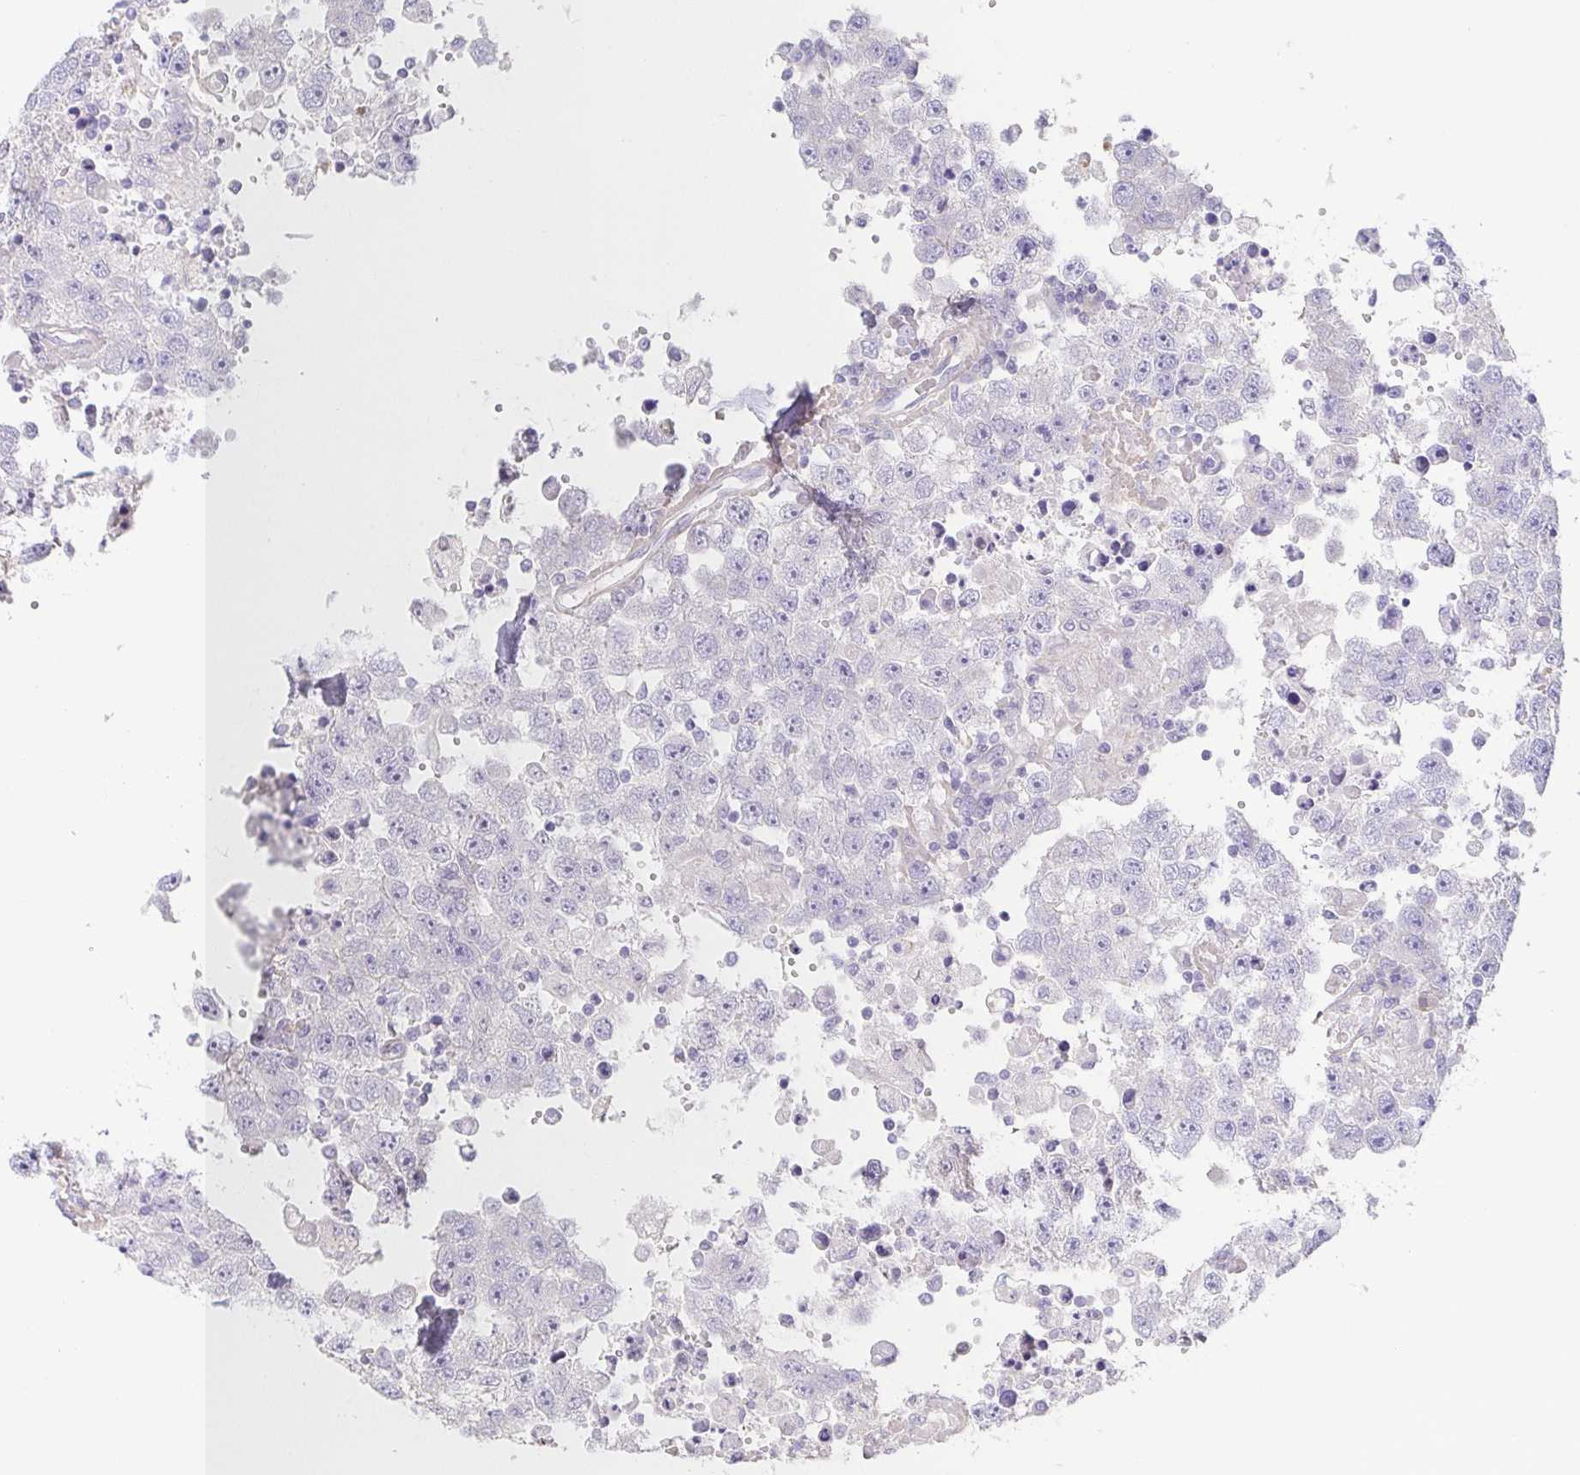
{"staining": {"intensity": "negative", "quantity": "none", "location": "none"}, "tissue": "testis cancer", "cell_type": "Tumor cells", "image_type": "cancer", "snomed": [{"axis": "morphology", "description": "Carcinoma, Embryonal, NOS"}, {"axis": "topography", "description": "Testis"}], "caption": "Testis cancer was stained to show a protein in brown. There is no significant staining in tumor cells.", "gene": "PKDREJ", "patient": {"sex": "male", "age": 83}}